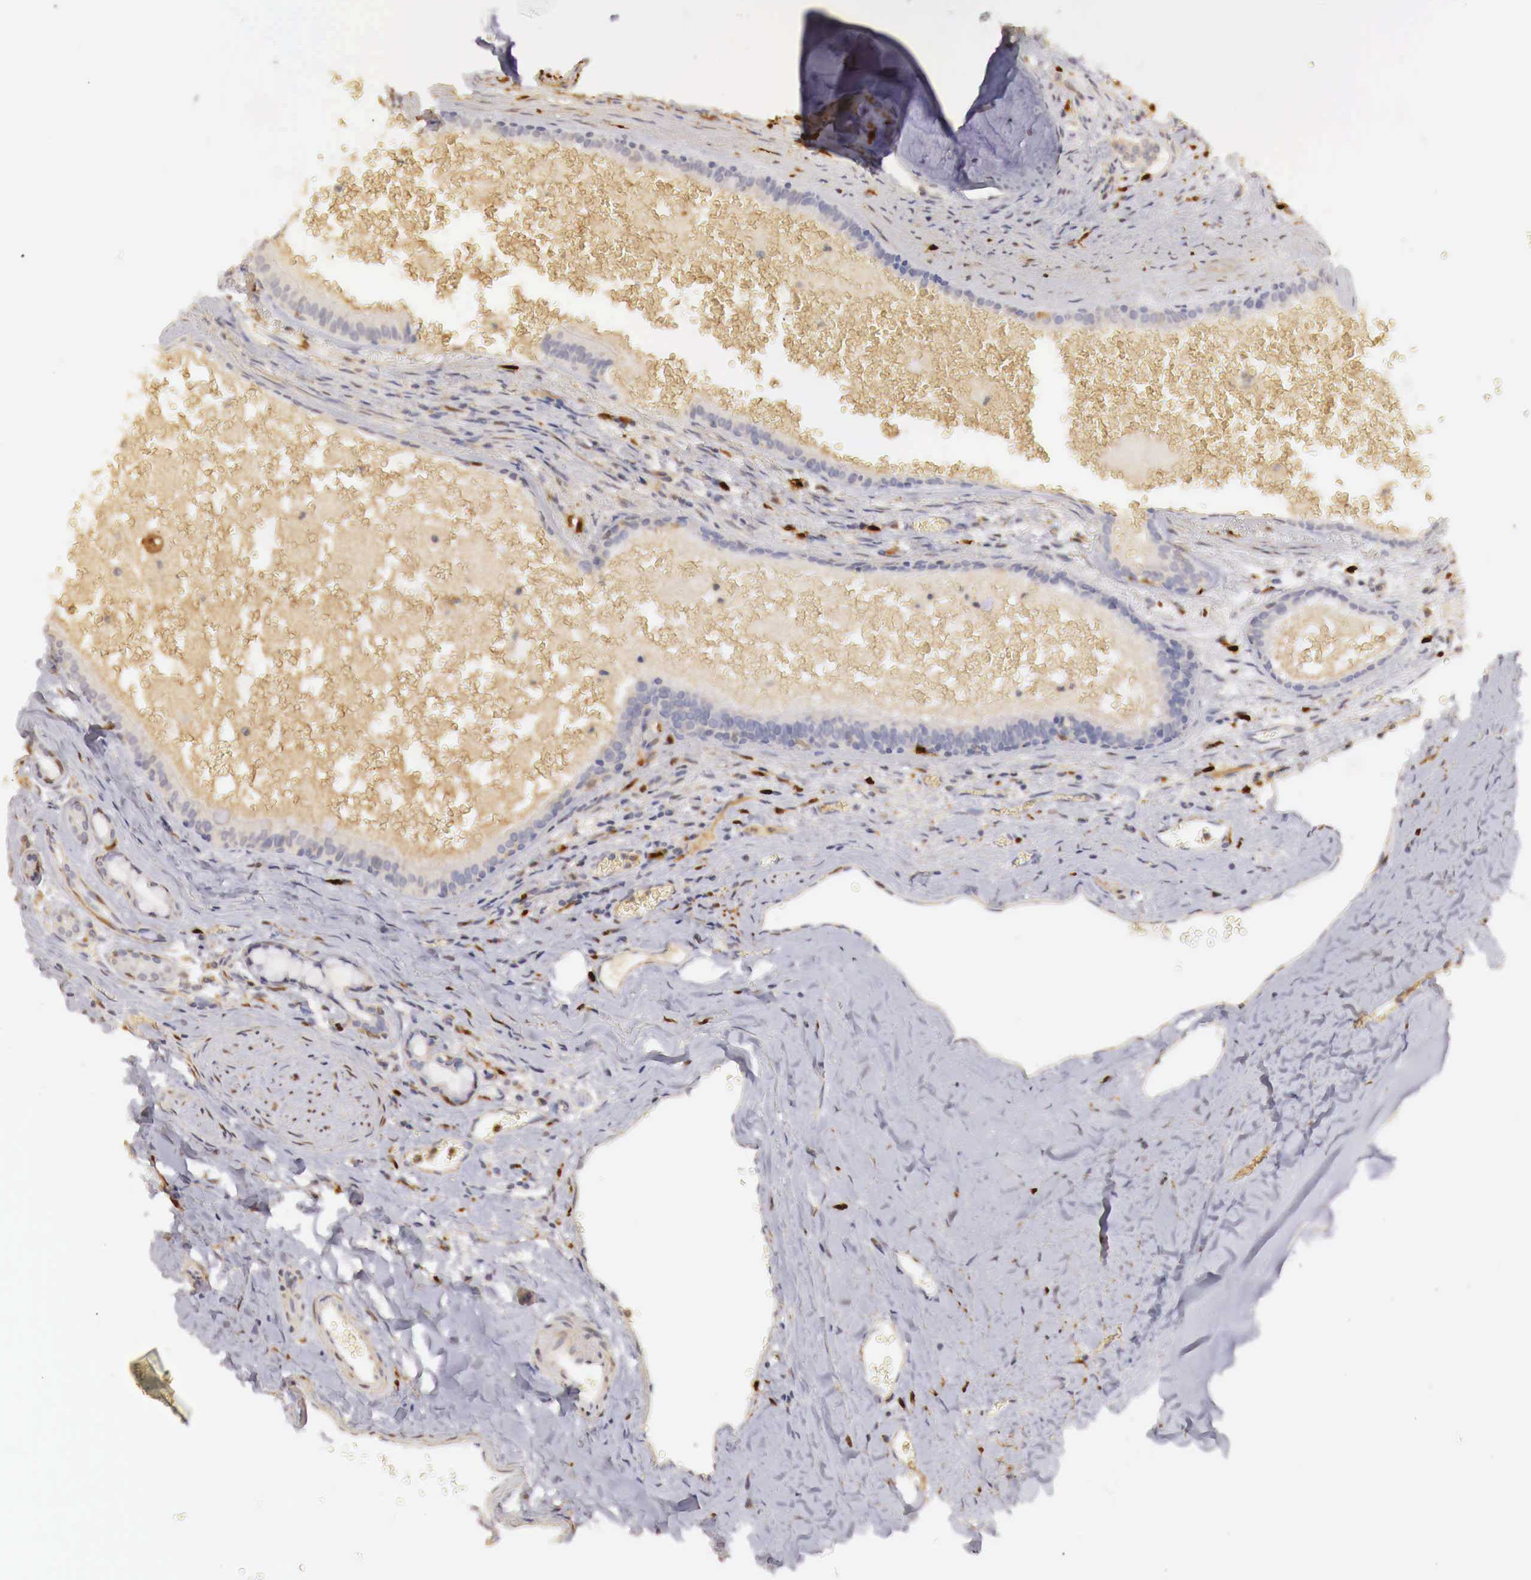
{"staining": {"intensity": "weak", "quantity": "25%-75%", "location": "cytoplasmic/membranous"}, "tissue": "carcinoid", "cell_type": "Tumor cells", "image_type": "cancer", "snomed": [{"axis": "morphology", "description": "Carcinoid, malignant, NOS"}, {"axis": "topography", "description": "Bronchus"}], "caption": "Human carcinoid stained with a brown dye demonstrates weak cytoplasmic/membranous positive positivity in about 25%-75% of tumor cells.", "gene": "RENBP", "patient": {"sex": "male", "age": 55}}